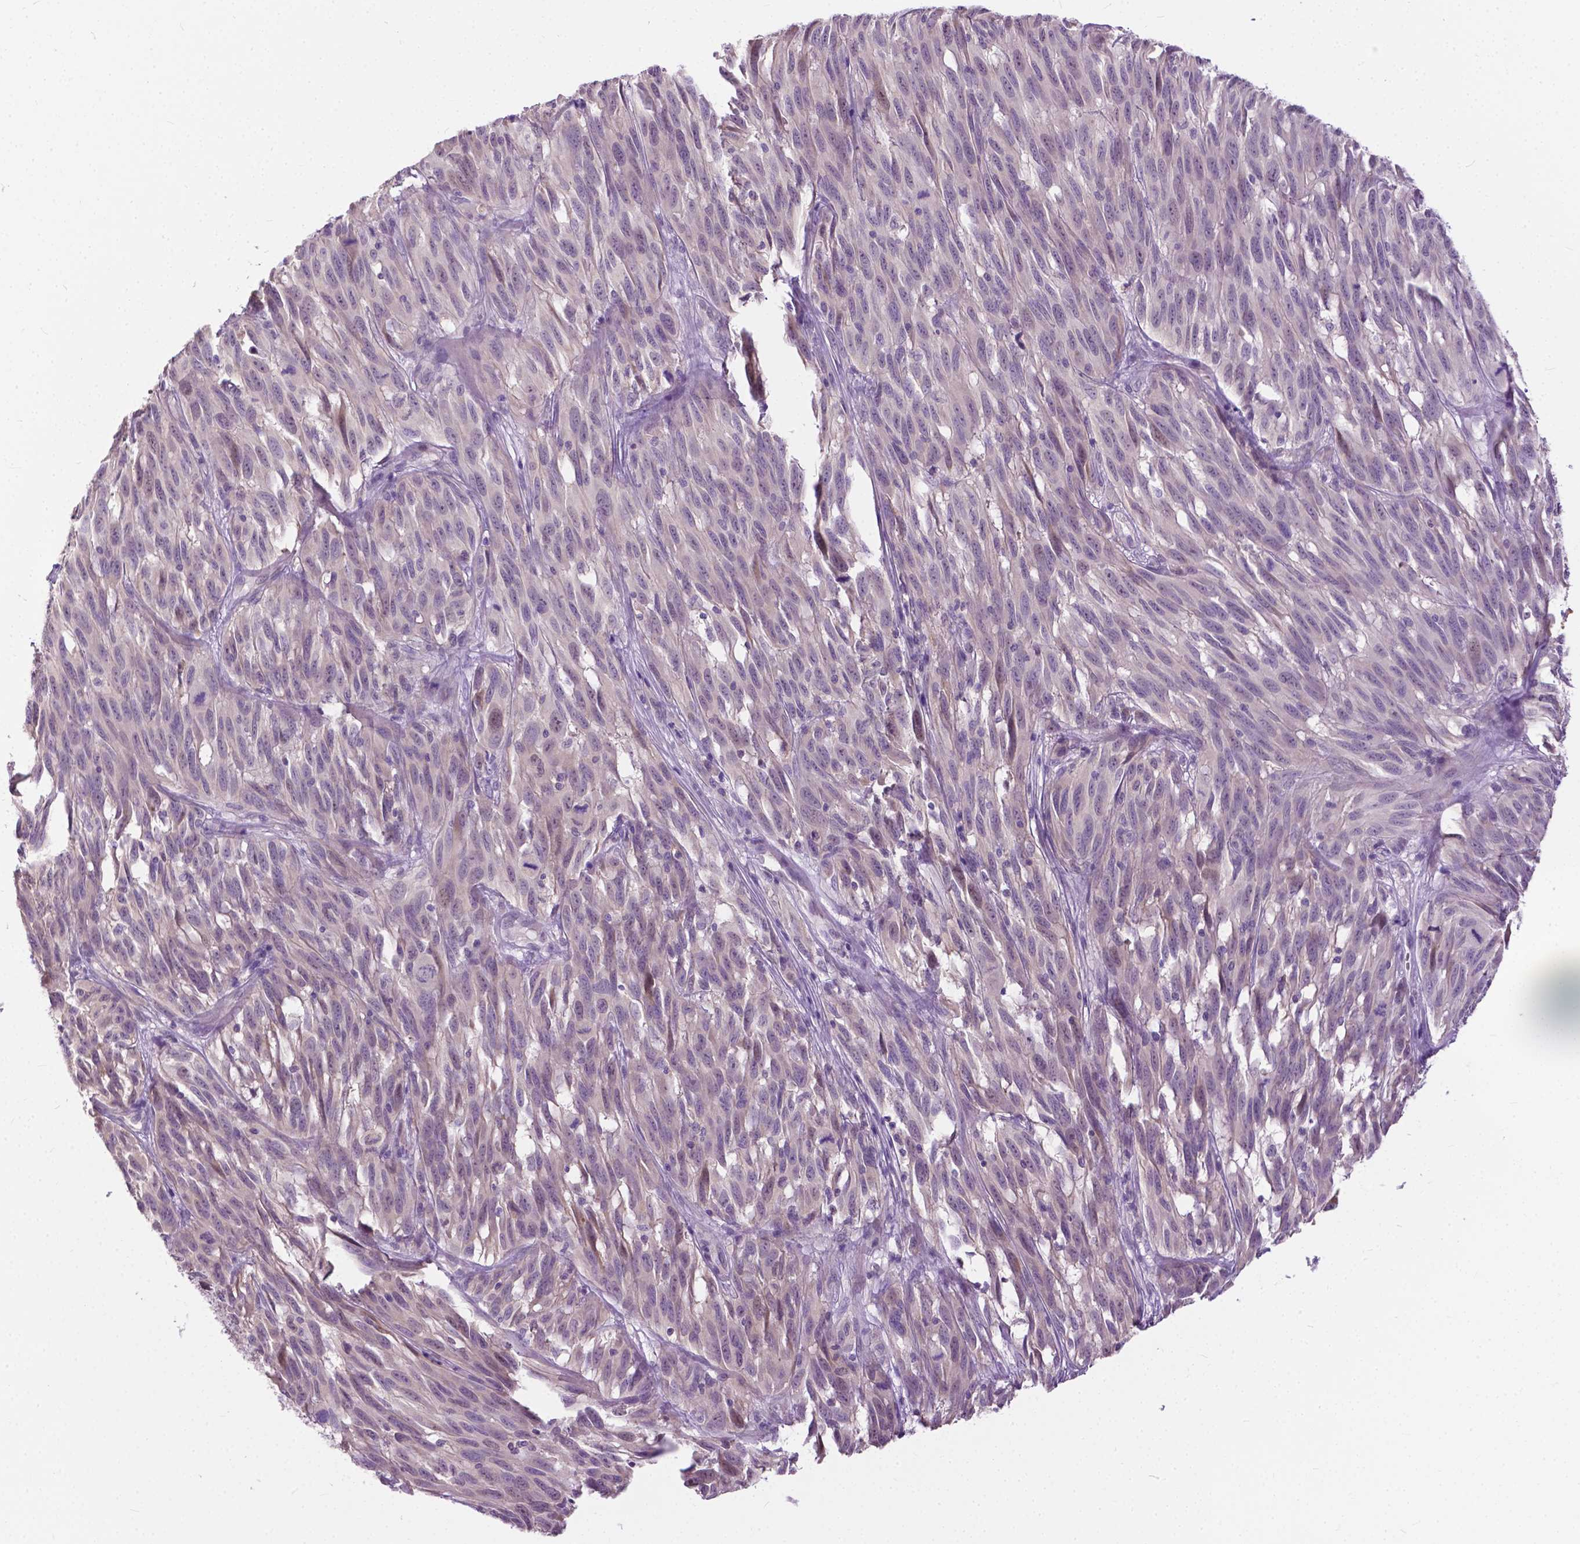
{"staining": {"intensity": "negative", "quantity": "none", "location": "none"}, "tissue": "melanoma", "cell_type": "Tumor cells", "image_type": "cancer", "snomed": [{"axis": "morphology", "description": "Malignant melanoma, NOS"}, {"axis": "topography", "description": "Vulva, labia, clitoris and Bartholin´s gland, NO"}], "caption": "An immunohistochemistry photomicrograph of malignant melanoma is shown. There is no staining in tumor cells of malignant melanoma. The staining is performed using DAB brown chromogen with nuclei counter-stained in using hematoxylin.", "gene": "TTC9B", "patient": {"sex": "female", "age": 75}}